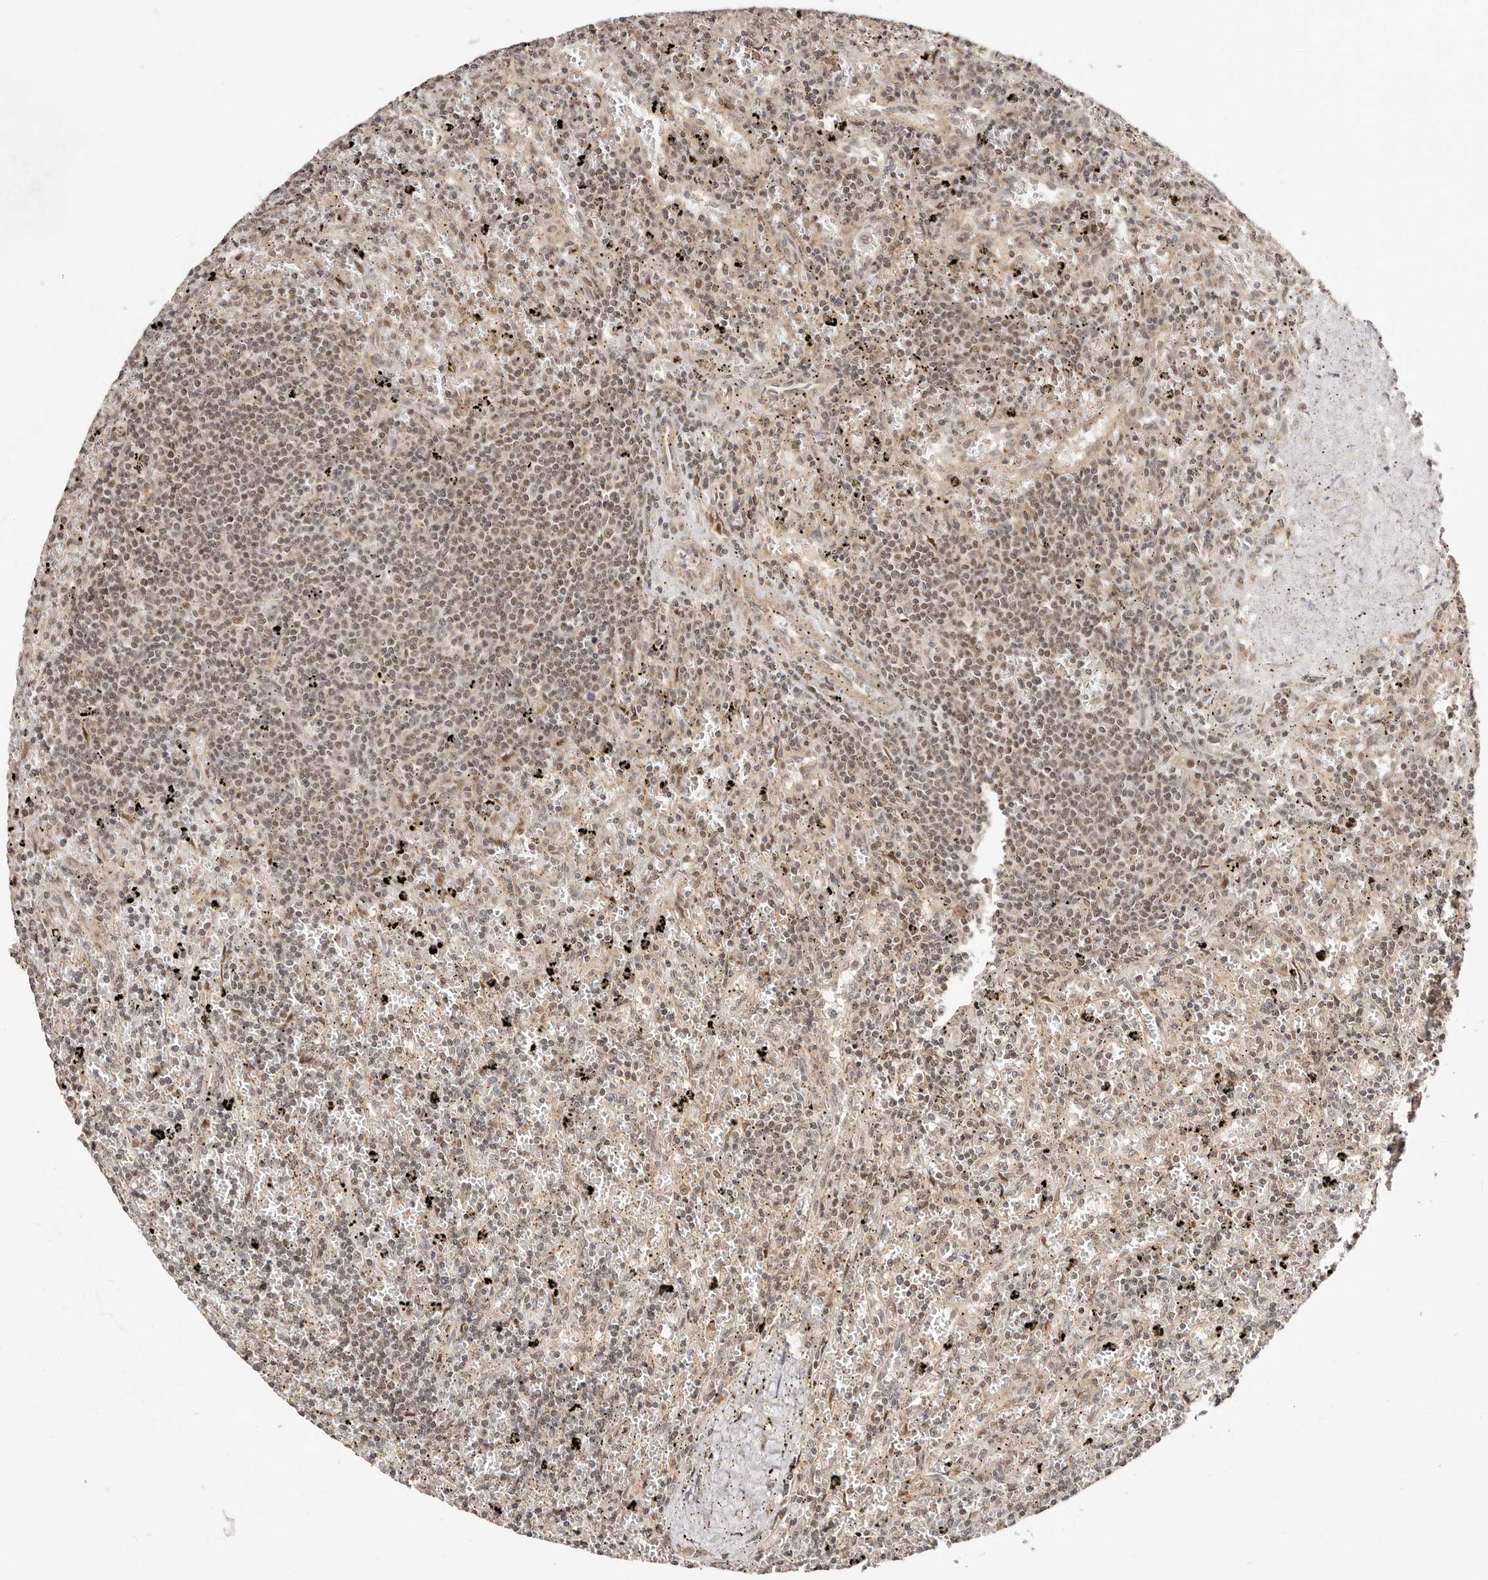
{"staining": {"intensity": "moderate", "quantity": "25%-75%", "location": "nuclear"}, "tissue": "lymphoma", "cell_type": "Tumor cells", "image_type": "cancer", "snomed": [{"axis": "morphology", "description": "Malignant lymphoma, non-Hodgkin's type, Low grade"}, {"axis": "topography", "description": "Spleen"}], "caption": "Protein analysis of lymphoma tissue reveals moderate nuclear positivity in about 25%-75% of tumor cells.", "gene": "CTNNBL1", "patient": {"sex": "male", "age": 76}}